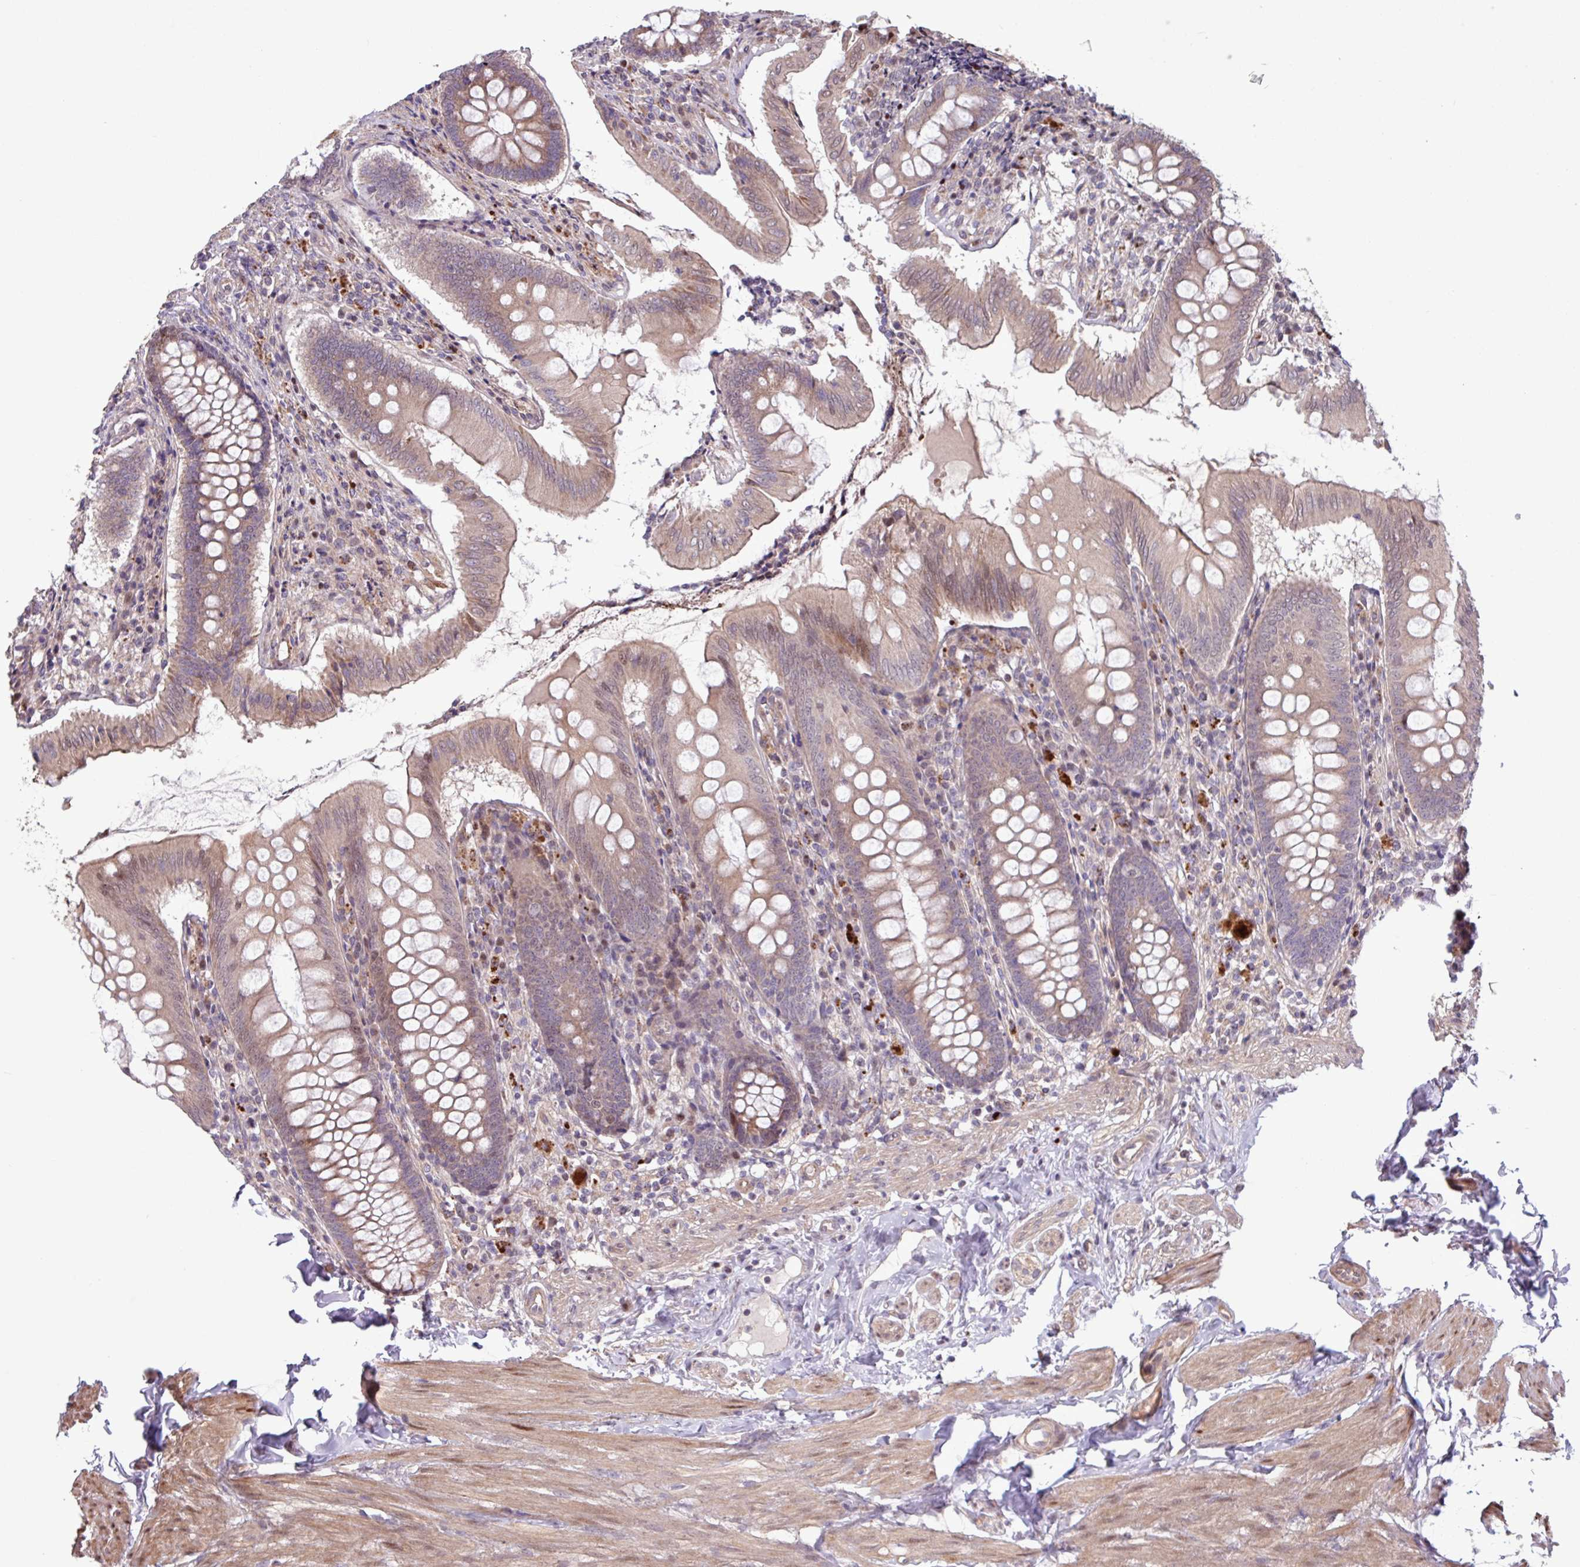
{"staining": {"intensity": "moderate", "quantity": "<25%", "location": "cytoplasmic/membranous,nuclear"}, "tissue": "appendix", "cell_type": "Glandular cells", "image_type": "normal", "snomed": [{"axis": "morphology", "description": "Normal tissue, NOS"}, {"axis": "topography", "description": "Appendix"}], "caption": "IHC histopathology image of unremarkable appendix stained for a protein (brown), which shows low levels of moderate cytoplasmic/membranous,nuclear positivity in about <25% of glandular cells.", "gene": "PDPR", "patient": {"sex": "female", "age": 51}}